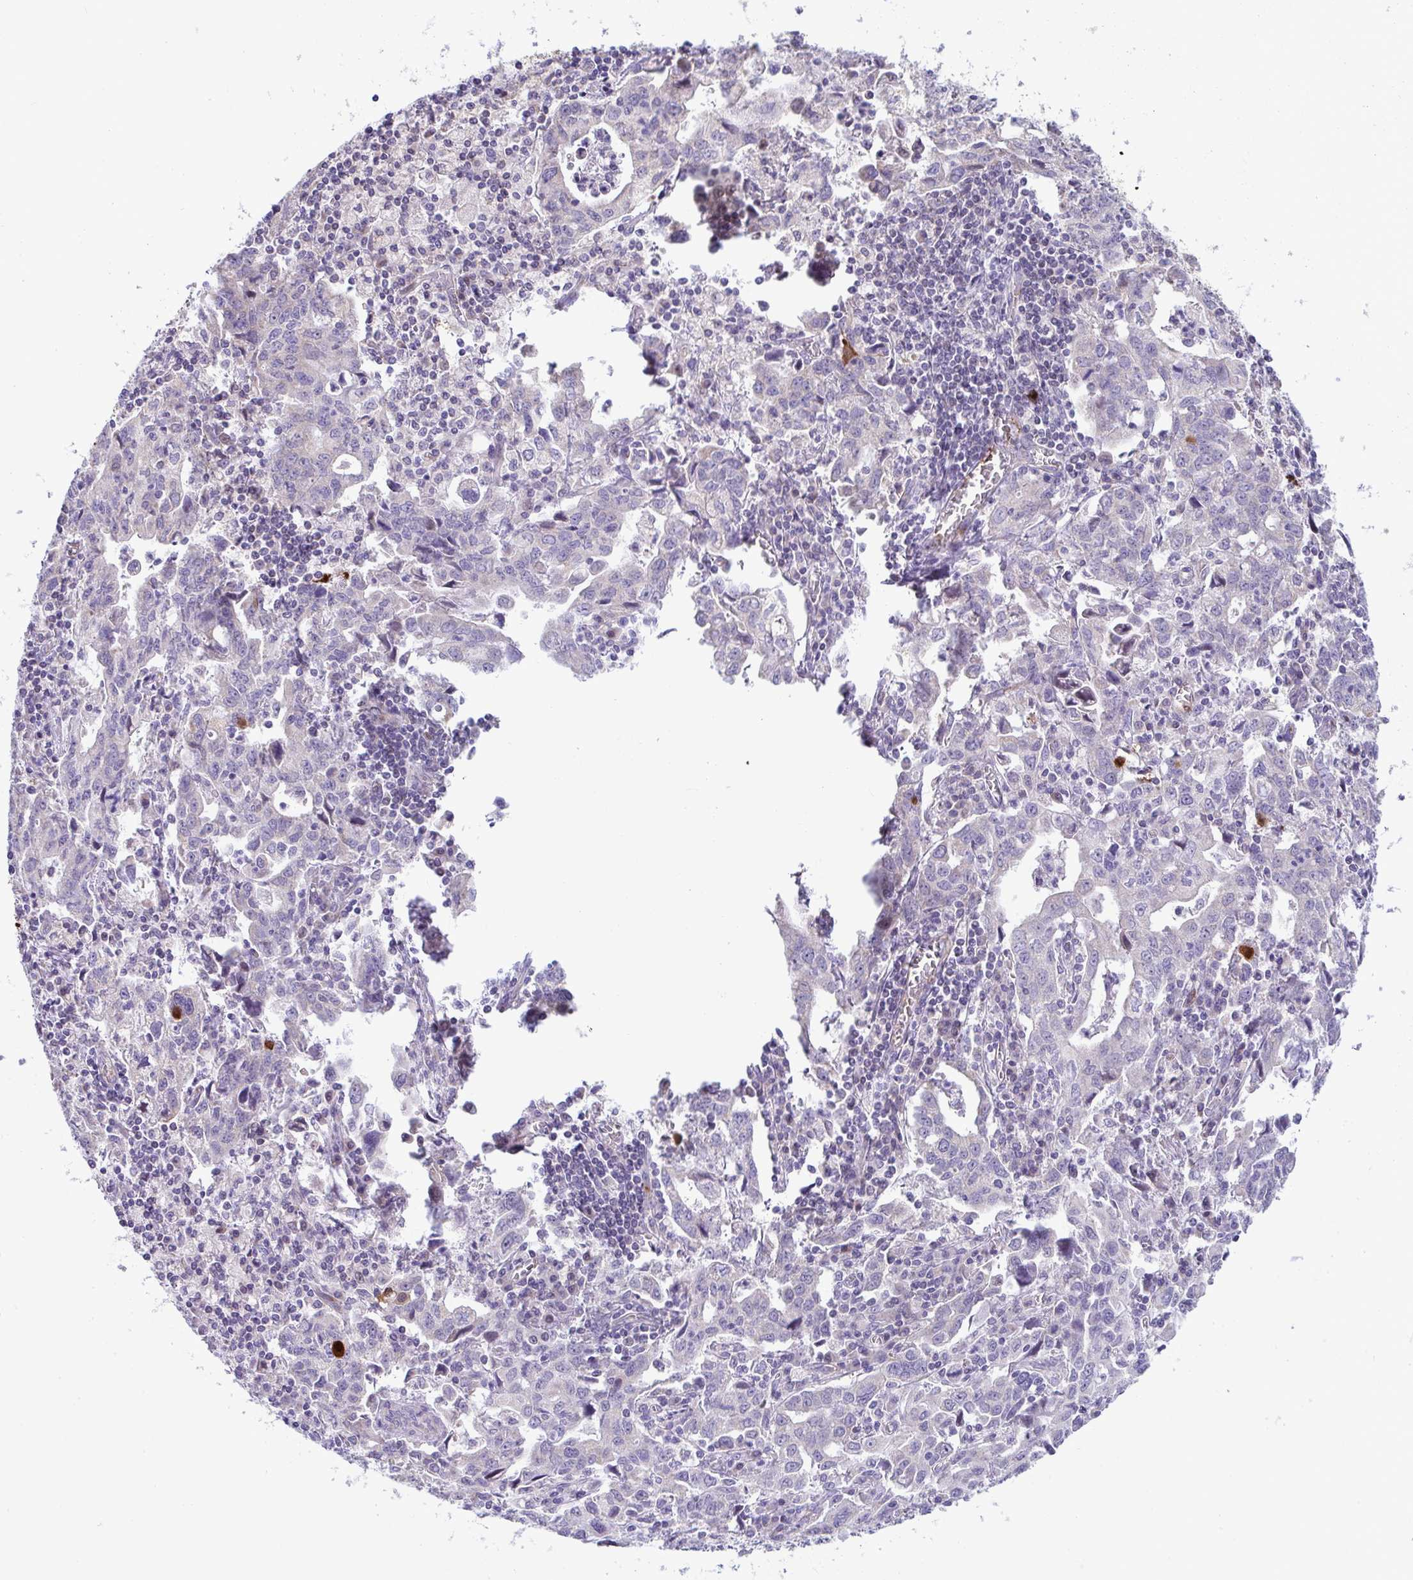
{"staining": {"intensity": "negative", "quantity": "none", "location": "none"}, "tissue": "stomach cancer", "cell_type": "Tumor cells", "image_type": "cancer", "snomed": [{"axis": "morphology", "description": "Adenocarcinoma, NOS"}, {"axis": "topography", "description": "Stomach, upper"}], "caption": "Immunohistochemistry histopathology image of neoplastic tissue: human adenocarcinoma (stomach) stained with DAB (3,3'-diaminobenzidine) demonstrates no significant protein expression in tumor cells. Brightfield microscopy of immunohistochemistry (IHC) stained with DAB (3,3'-diaminobenzidine) (brown) and hematoxylin (blue), captured at high magnification.", "gene": "IL37", "patient": {"sex": "male", "age": 85}}